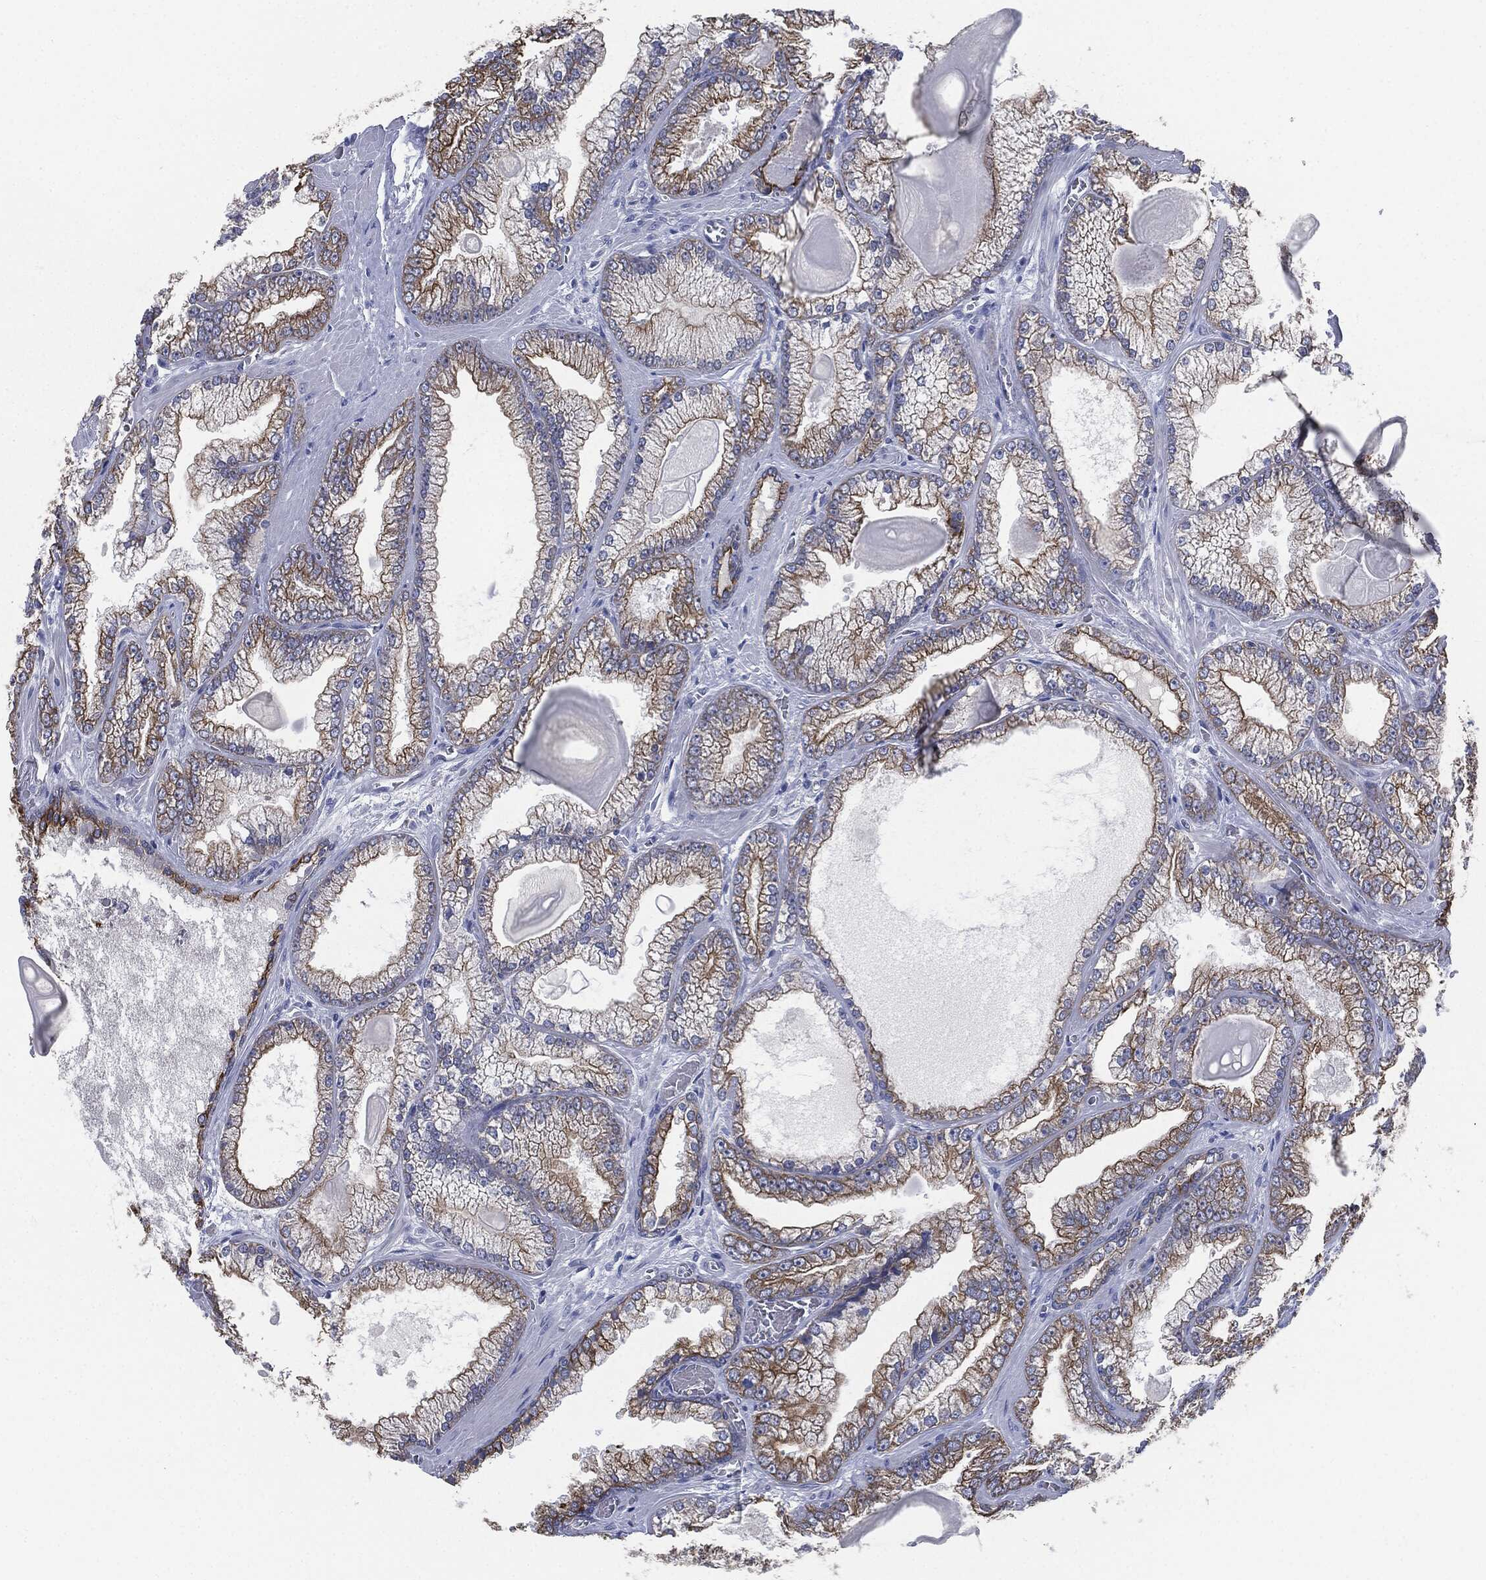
{"staining": {"intensity": "moderate", "quantity": "25%-75%", "location": "cytoplasmic/membranous"}, "tissue": "prostate cancer", "cell_type": "Tumor cells", "image_type": "cancer", "snomed": [{"axis": "morphology", "description": "Adenocarcinoma, Low grade"}, {"axis": "topography", "description": "Prostate"}], "caption": "Immunohistochemistry of adenocarcinoma (low-grade) (prostate) demonstrates medium levels of moderate cytoplasmic/membranous expression in approximately 25%-75% of tumor cells.", "gene": "SHROOM2", "patient": {"sex": "male", "age": 57}}